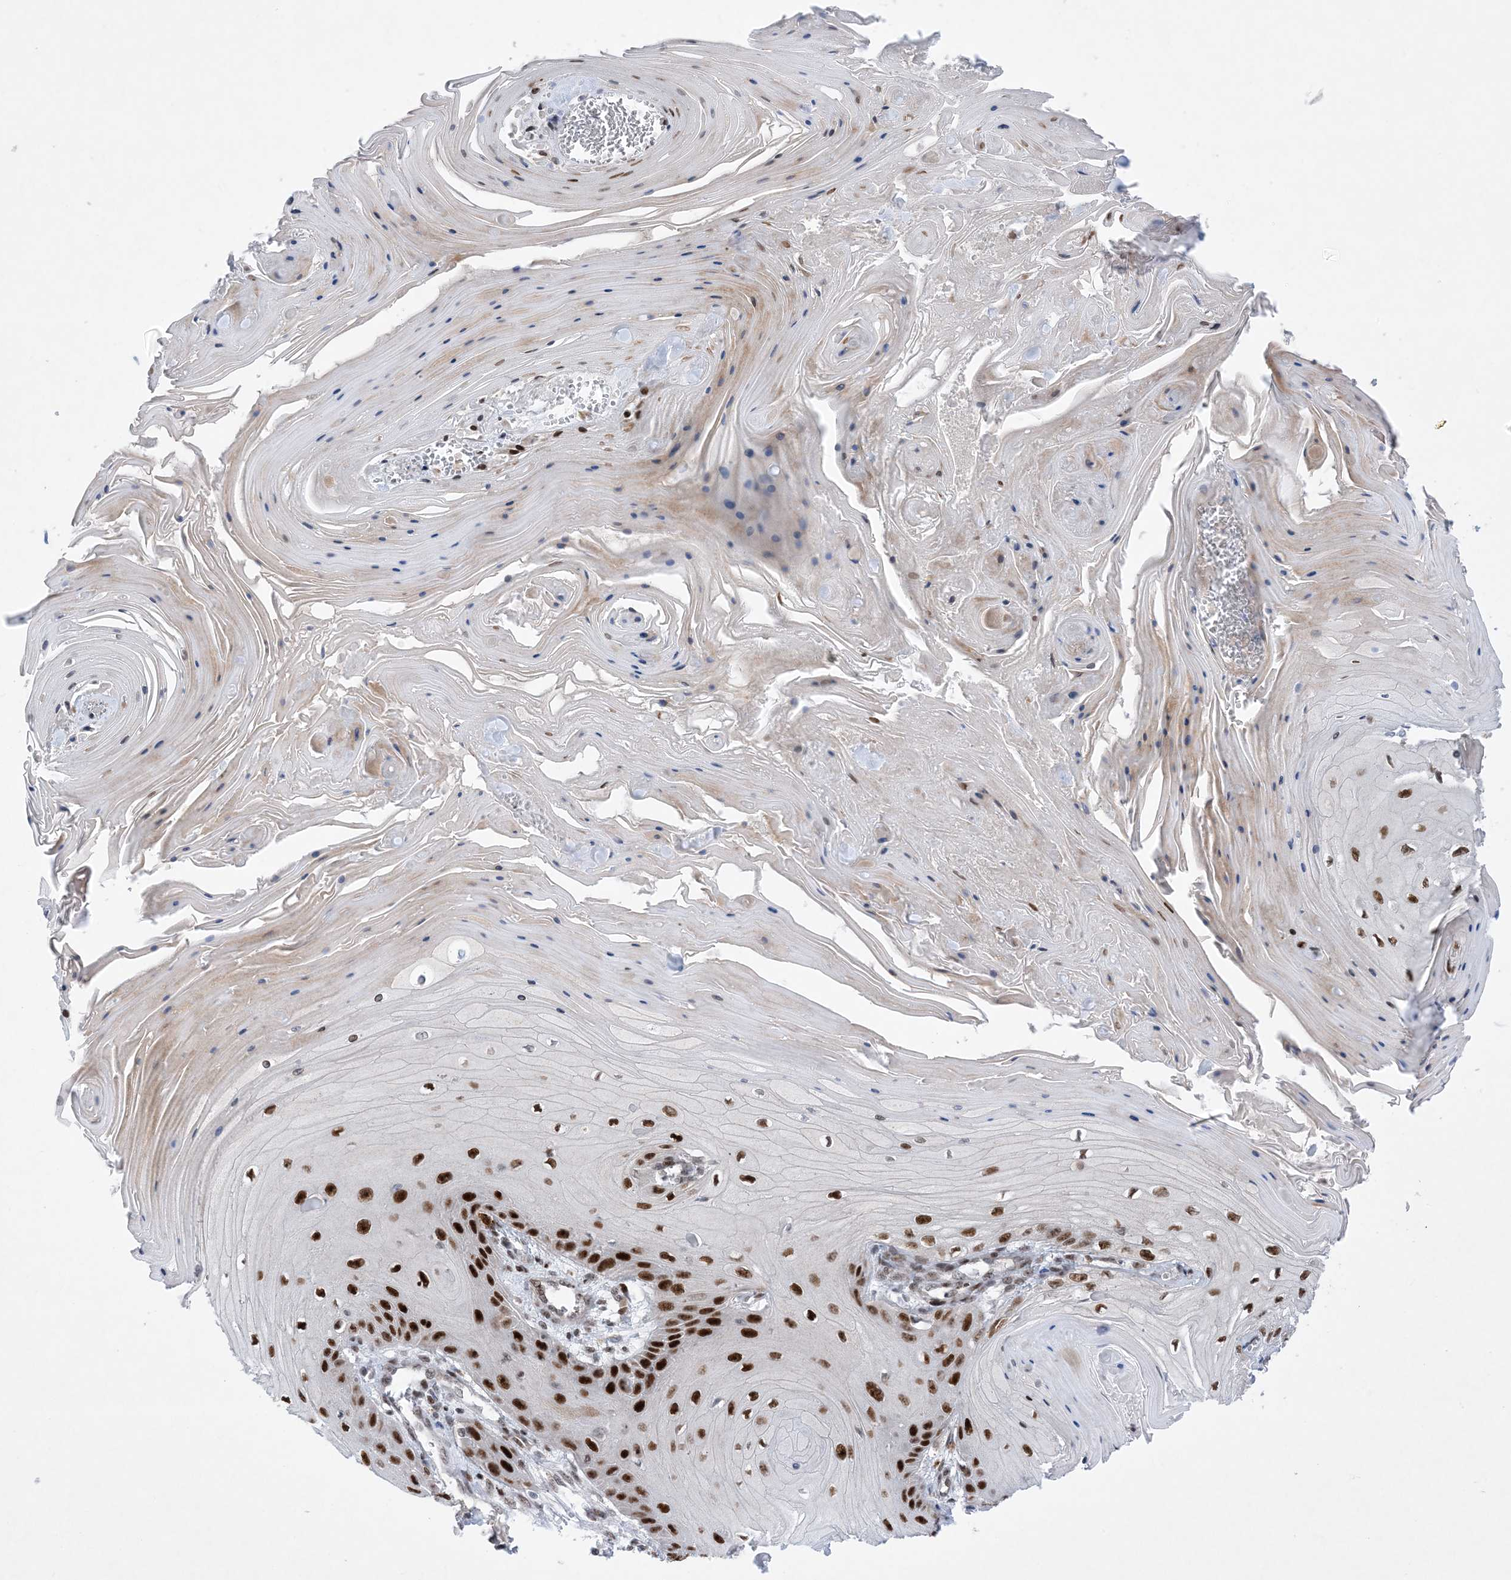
{"staining": {"intensity": "strong", "quantity": ">75%", "location": "nuclear"}, "tissue": "skin cancer", "cell_type": "Tumor cells", "image_type": "cancer", "snomed": [{"axis": "morphology", "description": "Squamous cell carcinoma, NOS"}, {"axis": "topography", "description": "Skin"}], "caption": "Protein expression analysis of squamous cell carcinoma (skin) demonstrates strong nuclear staining in approximately >75% of tumor cells. Nuclei are stained in blue.", "gene": "TSPYL1", "patient": {"sex": "male", "age": 74}}